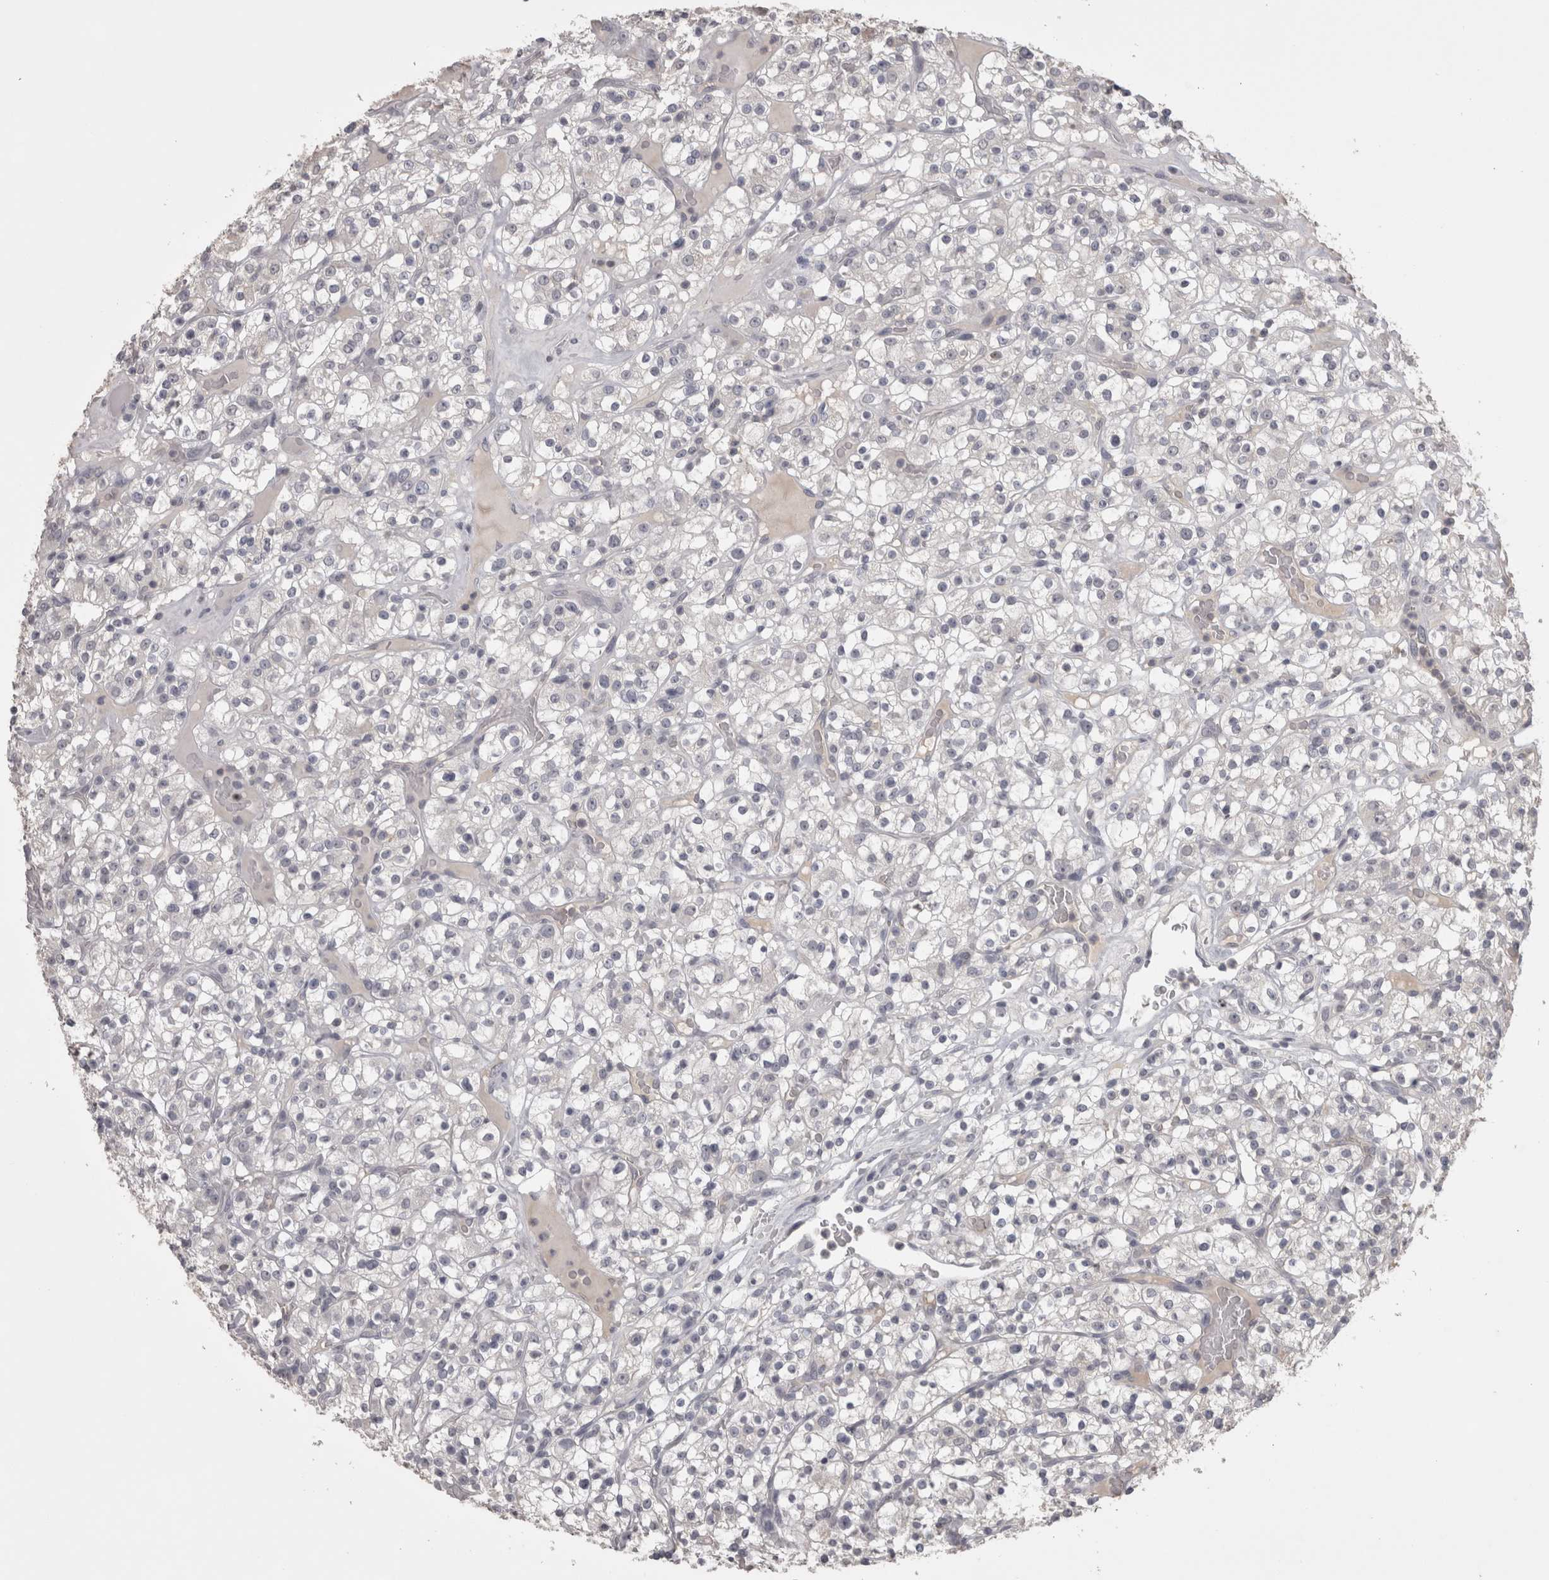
{"staining": {"intensity": "negative", "quantity": "none", "location": "none"}, "tissue": "renal cancer", "cell_type": "Tumor cells", "image_type": "cancer", "snomed": [{"axis": "morphology", "description": "Normal tissue, NOS"}, {"axis": "morphology", "description": "Adenocarcinoma, NOS"}, {"axis": "topography", "description": "Kidney"}], "caption": "This is an immunohistochemistry micrograph of human adenocarcinoma (renal). There is no staining in tumor cells.", "gene": "LAX1", "patient": {"sex": "female", "age": 72}}